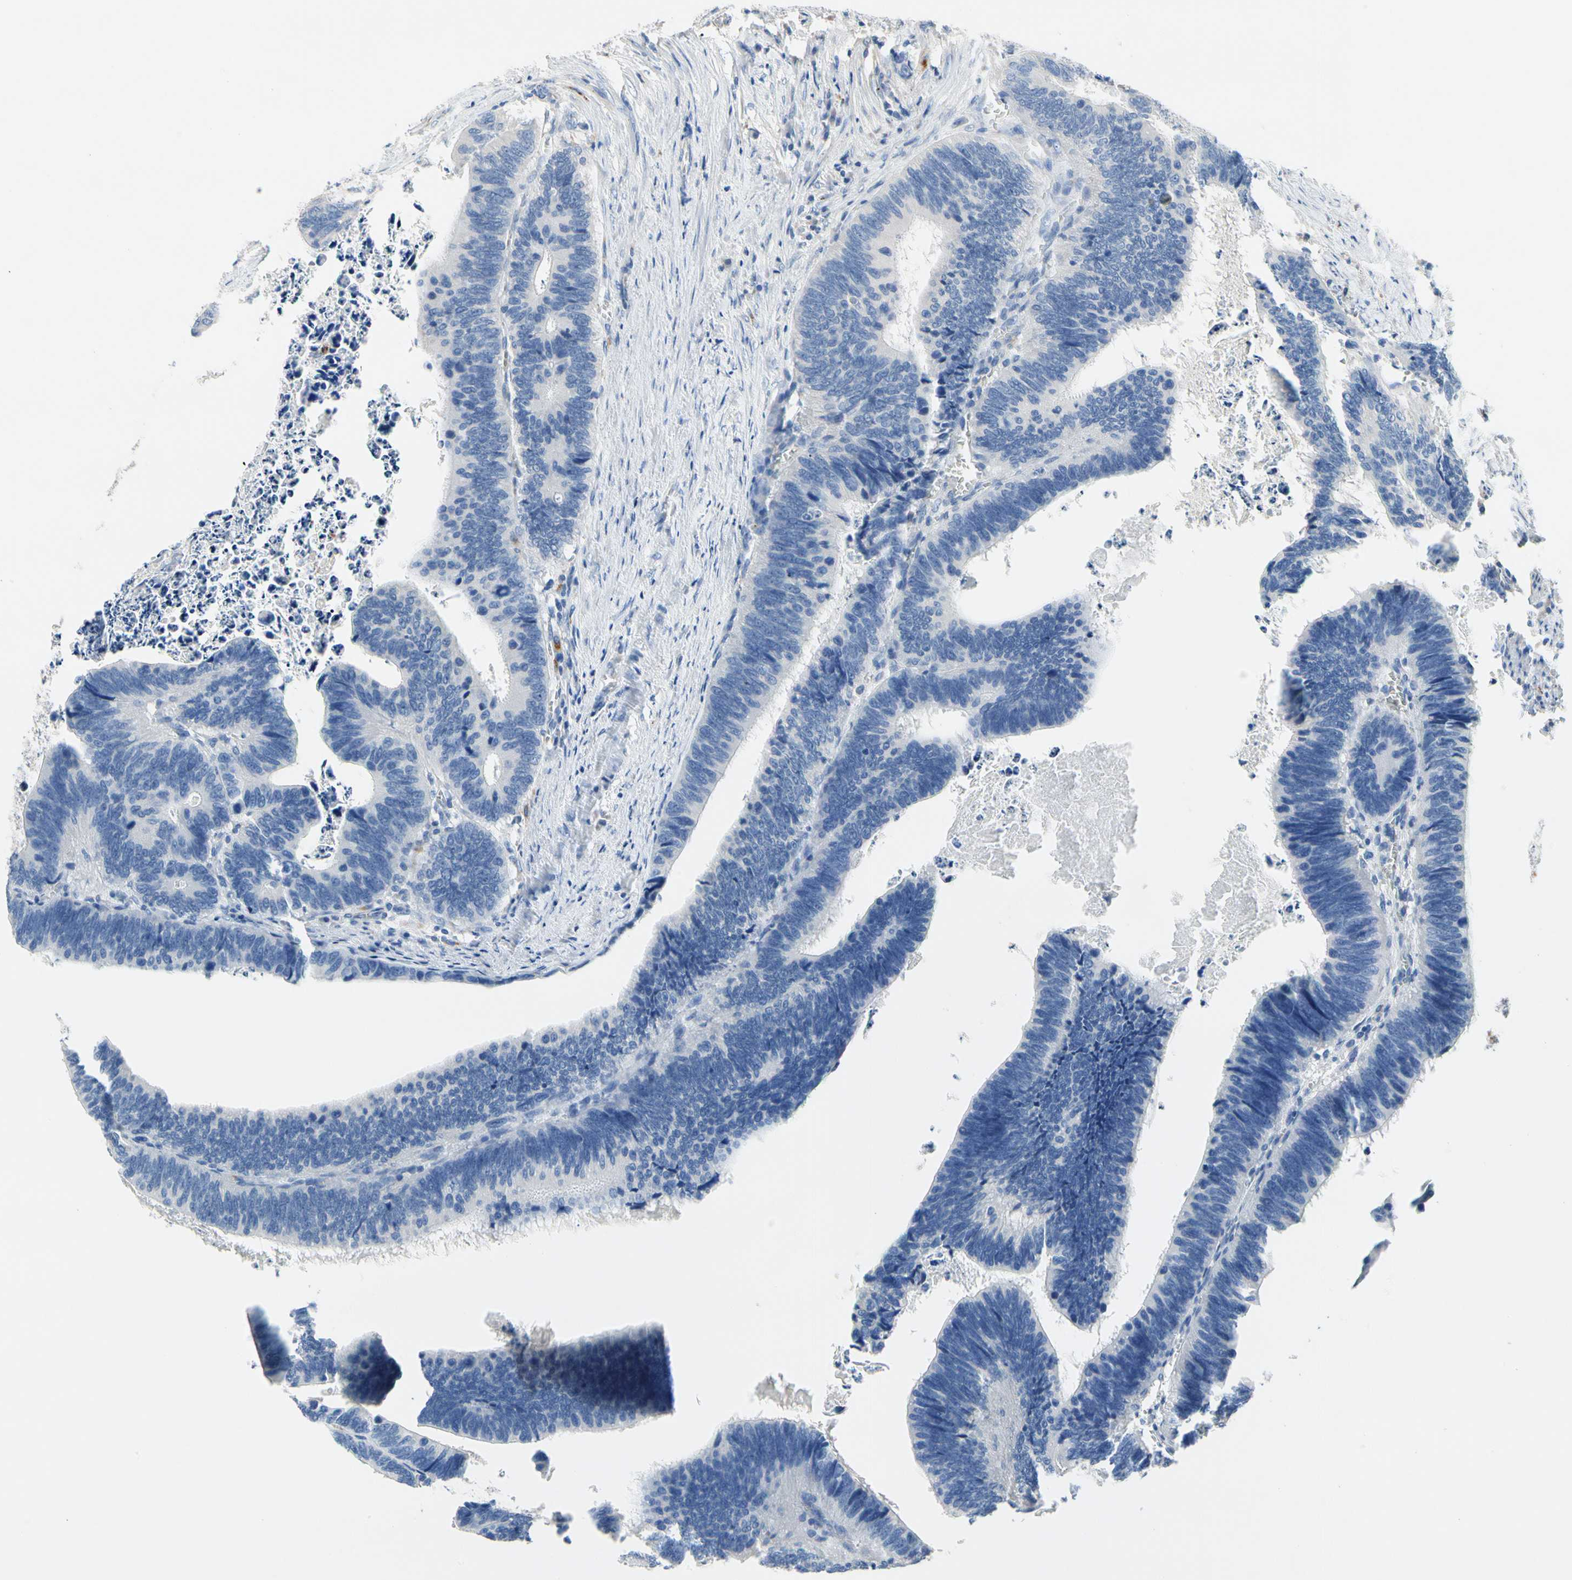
{"staining": {"intensity": "negative", "quantity": "none", "location": "none"}, "tissue": "colorectal cancer", "cell_type": "Tumor cells", "image_type": "cancer", "snomed": [{"axis": "morphology", "description": "Adenocarcinoma, NOS"}, {"axis": "topography", "description": "Colon"}], "caption": "Tumor cells show no significant protein expression in colorectal cancer.", "gene": "RETSAT", "patient": {"sex": "male", "age": 72}}